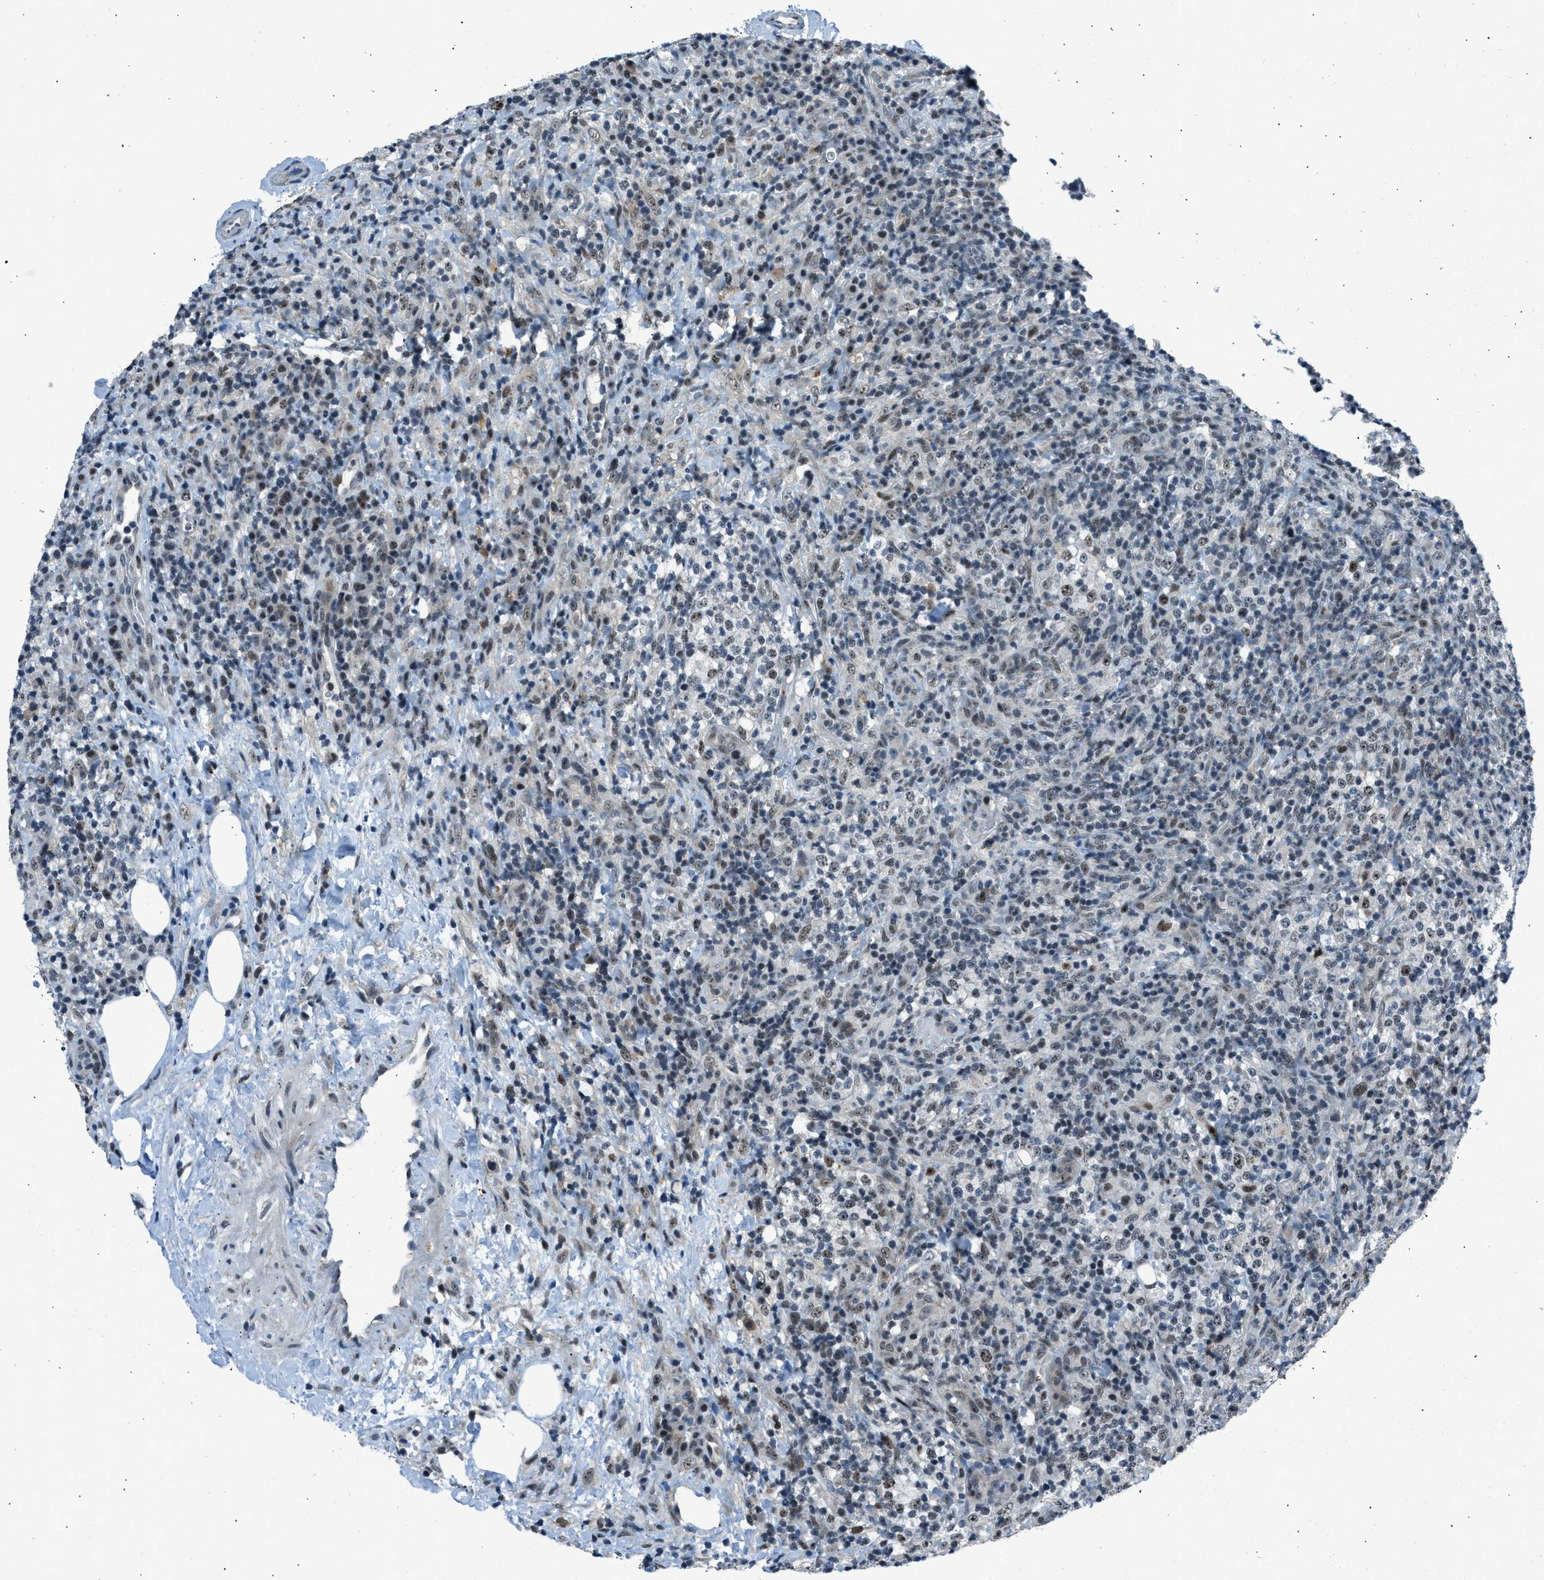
{"staining": {"intensity": "weak", "quantity": "<25%", "location": "nuclear"}, "tissue": "lymphoma", "cell_type": "Tumor cells", "image_type": "cancer", "snomed": [{"axis": "morphology", "description": "Malignant lymphoma, non-Hodgkin's type, High grade"}, {"axis": "topography", "description": "Lymph node"}], "caption": "Lymphoma was stained to show a protein in brown. There is no significant positivity in tumor cells.", "gene": "ADCY1", "patient": {"sex": "female", "age": 76}}